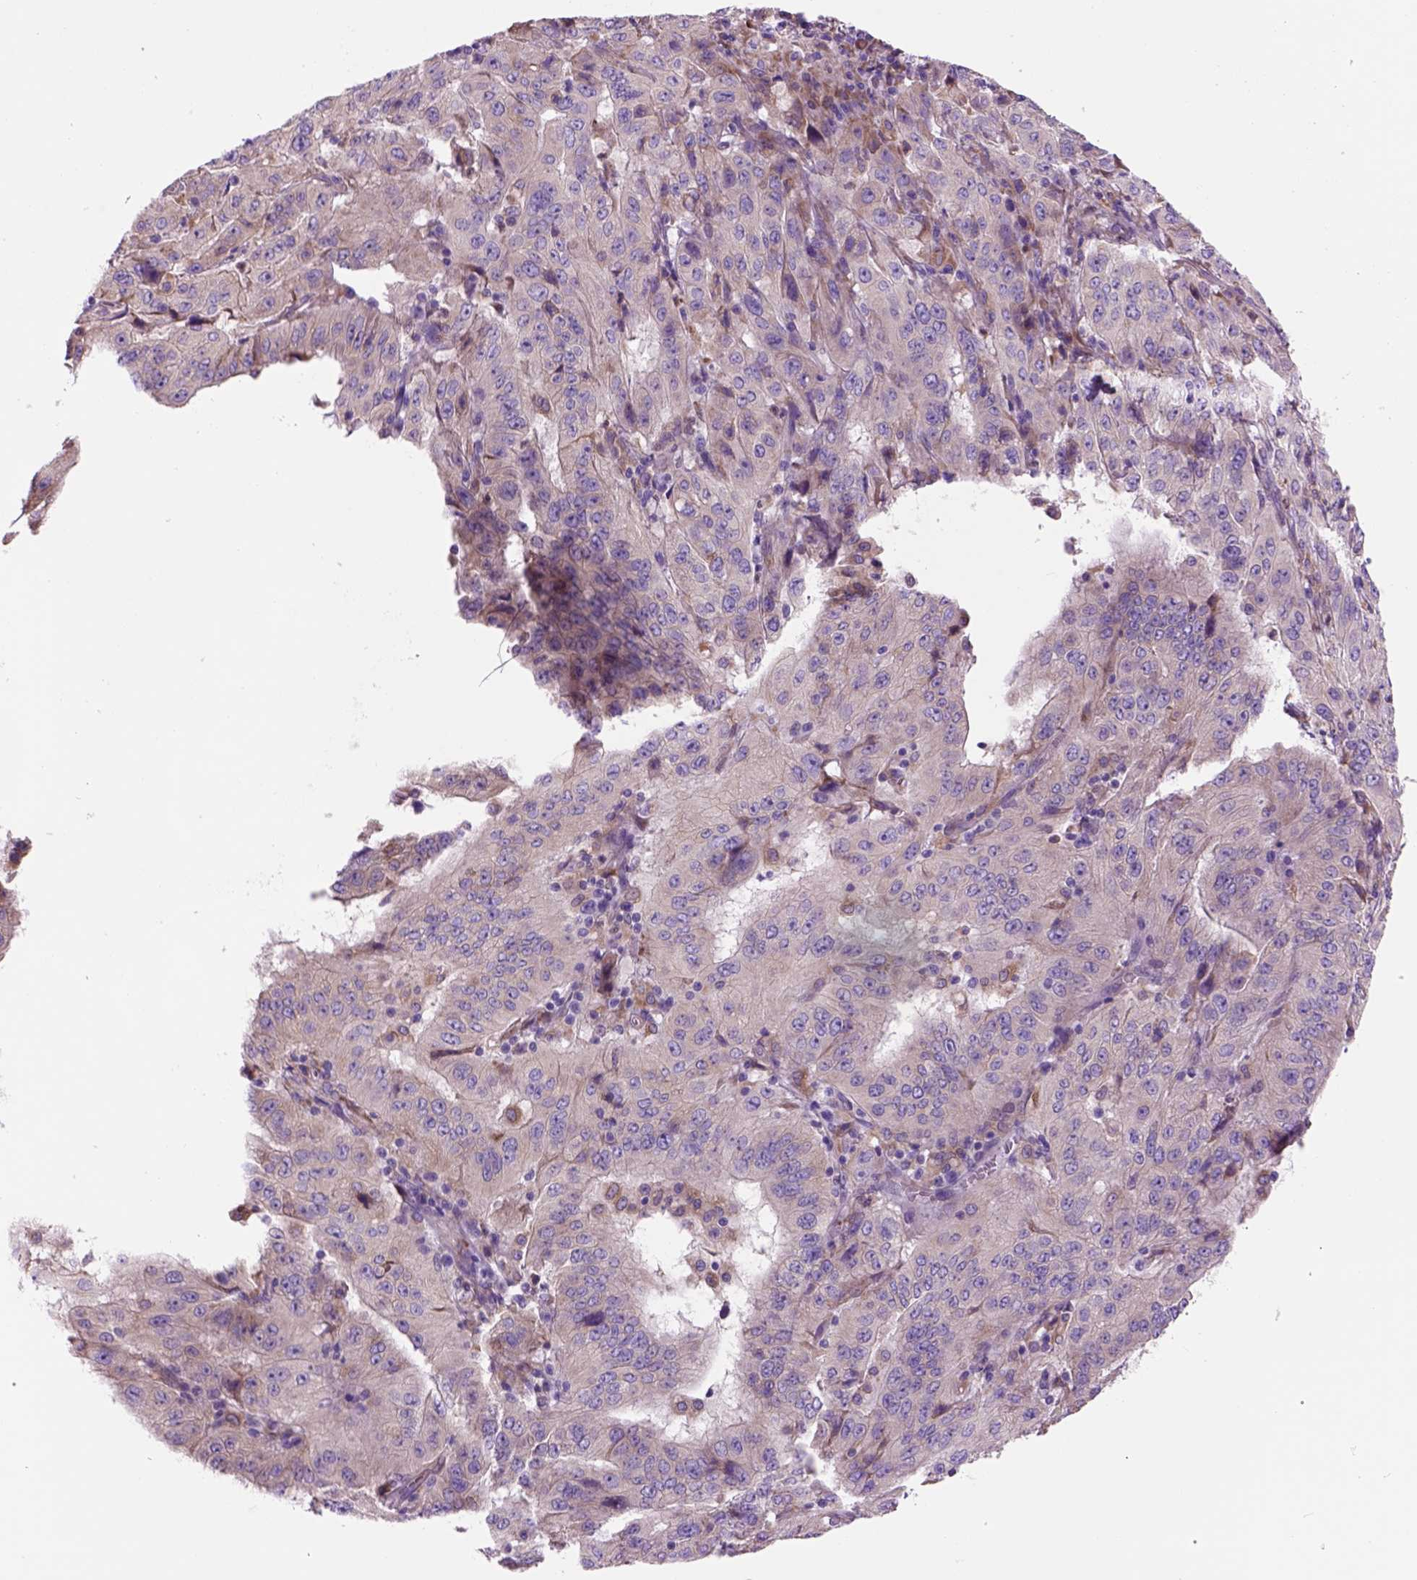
{"staining": {"intensity": "negative", "quantity": "none", "location": "none"}, "tissue": "pancreatic cancer", "cell_type": "Tumor cells", "image_type": "cancer", "snomed": [{"axis": "morphology", "description": "Adenocarcinoma, NOS"}, {"axis": "topography", "description": "Pancreas"}], "caption": "The immunohistochemistry (IHC) photomicrograph has no significant staining in tumor cells of pancreatic adenocarcinoma tissue.", "gene": "PIAS3", "patient": {"sex": "male", "age": 63}}